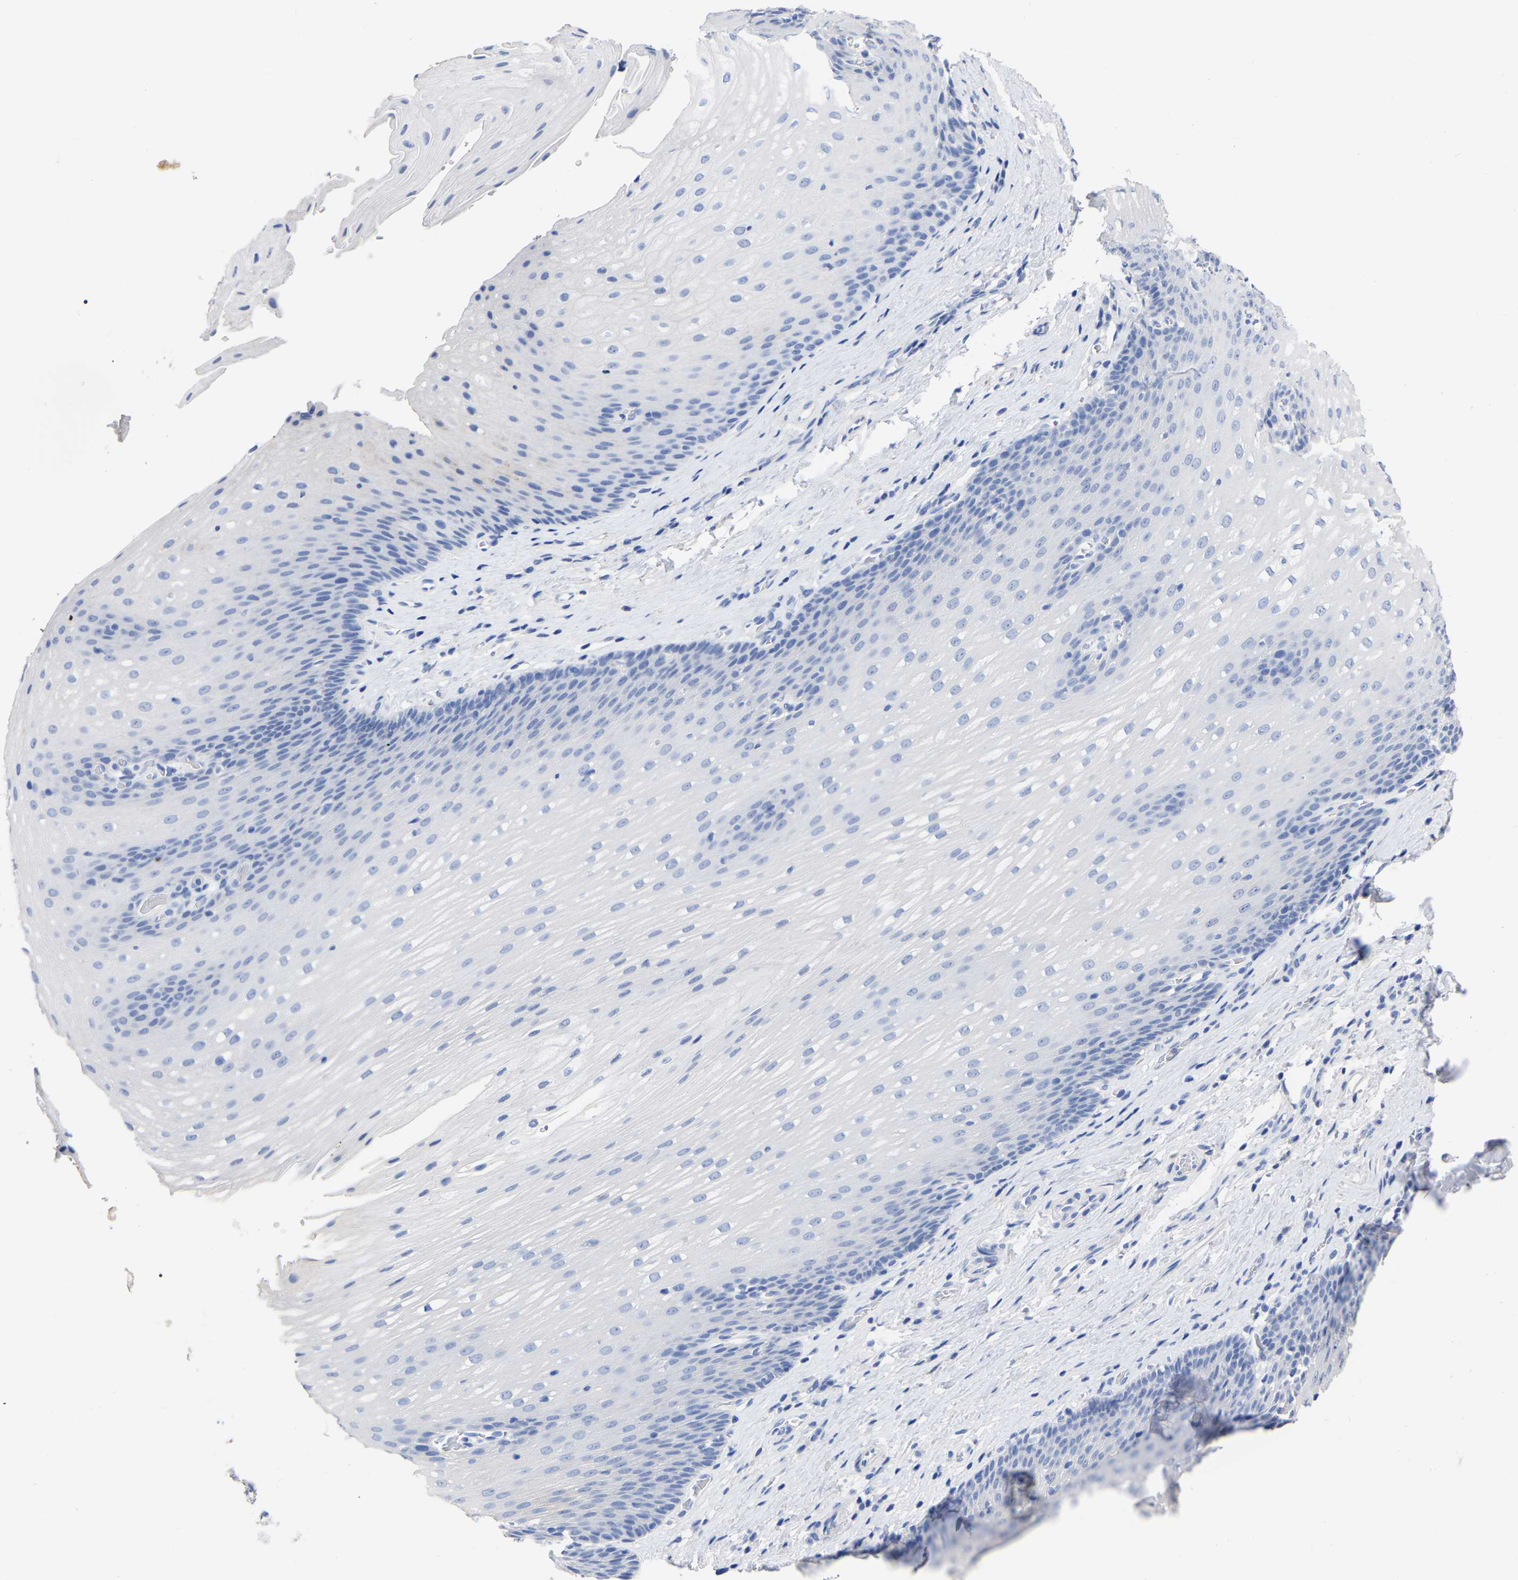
{"staining": {"intensity": "negative", "quantity": "none", "location": "none"}, "tissue": "esophagus", "cell_type": "Squamous epithelial cells", "image_type": "normal", "snomed": [{"axis": "morphology", "description": "Normal tissue, NOS"}, {"axis": "topography", "description": "Esophagus"}], "caption": "The micrograph demonstrates no significant positivity in squamous epithelial cells of esophagus.", "gene": "ANXA13", "patient": {"sex": "male", "age": 48}}